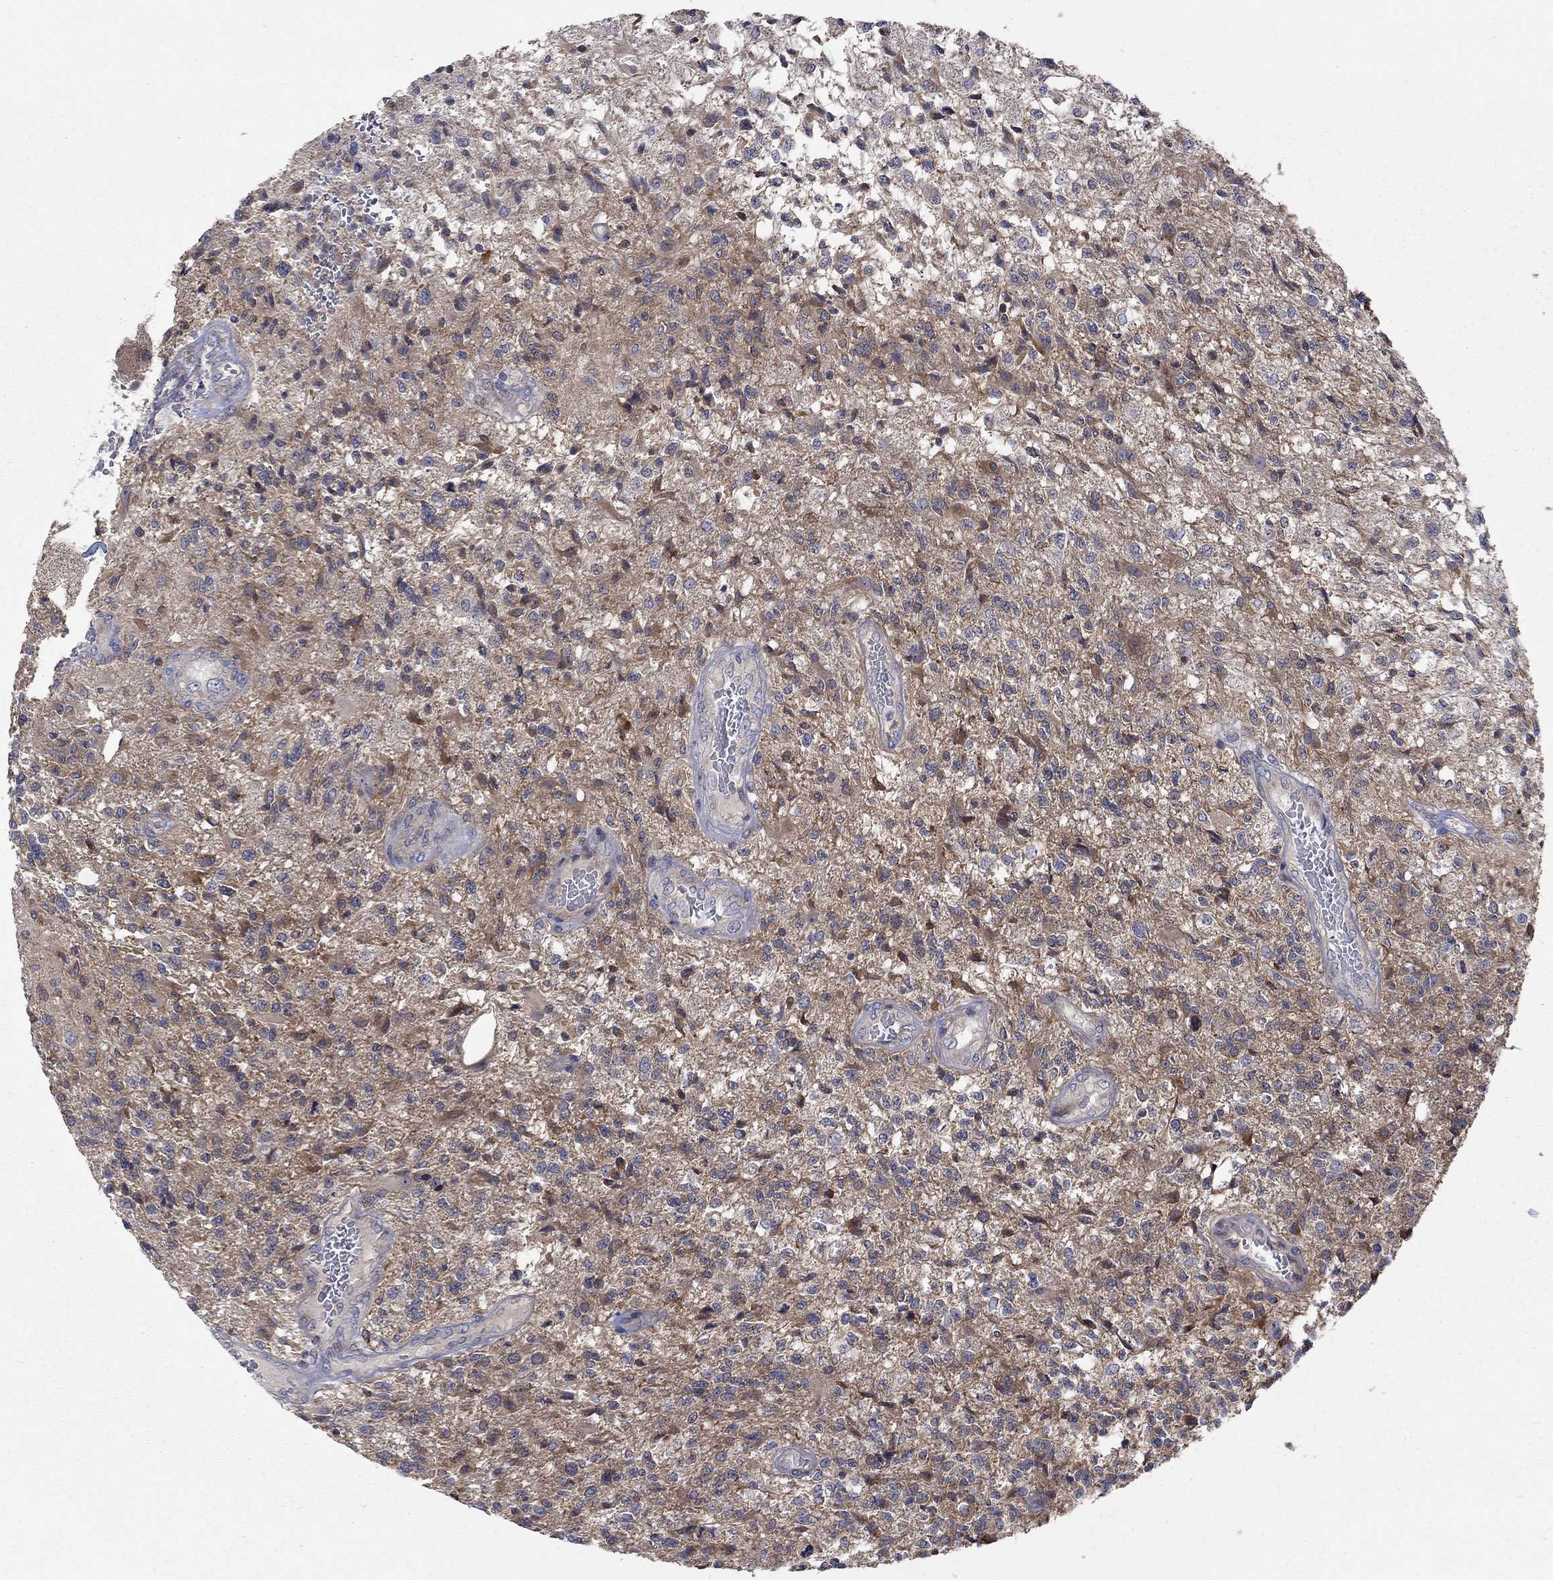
{"staining": {"intensity": "moderate", "quantity": "<25%", "location": "cytoplasmic/membranous"}, "tissue": "glioma", "cell_type": "Tumor cells", "image_type": "cancer", "snomed": [{"axis": "morphology", "description": "Glioma, malignant, High grade"}, {"axis": "topography", "description": "Brain"}], "caption": "A micrograph of human high-grade glioma (malignant) stained for a protein exhibits moderate cytoplasmic/membranous brown staining in tumor cells. The staining was performed using DAB to visualize the protein expression in brown, while the nuclei were stained in blue with hematoxylin (Magnification: 20x).", "gene": "SH2B1", "patient": {"sex": "male", "age": 56}}